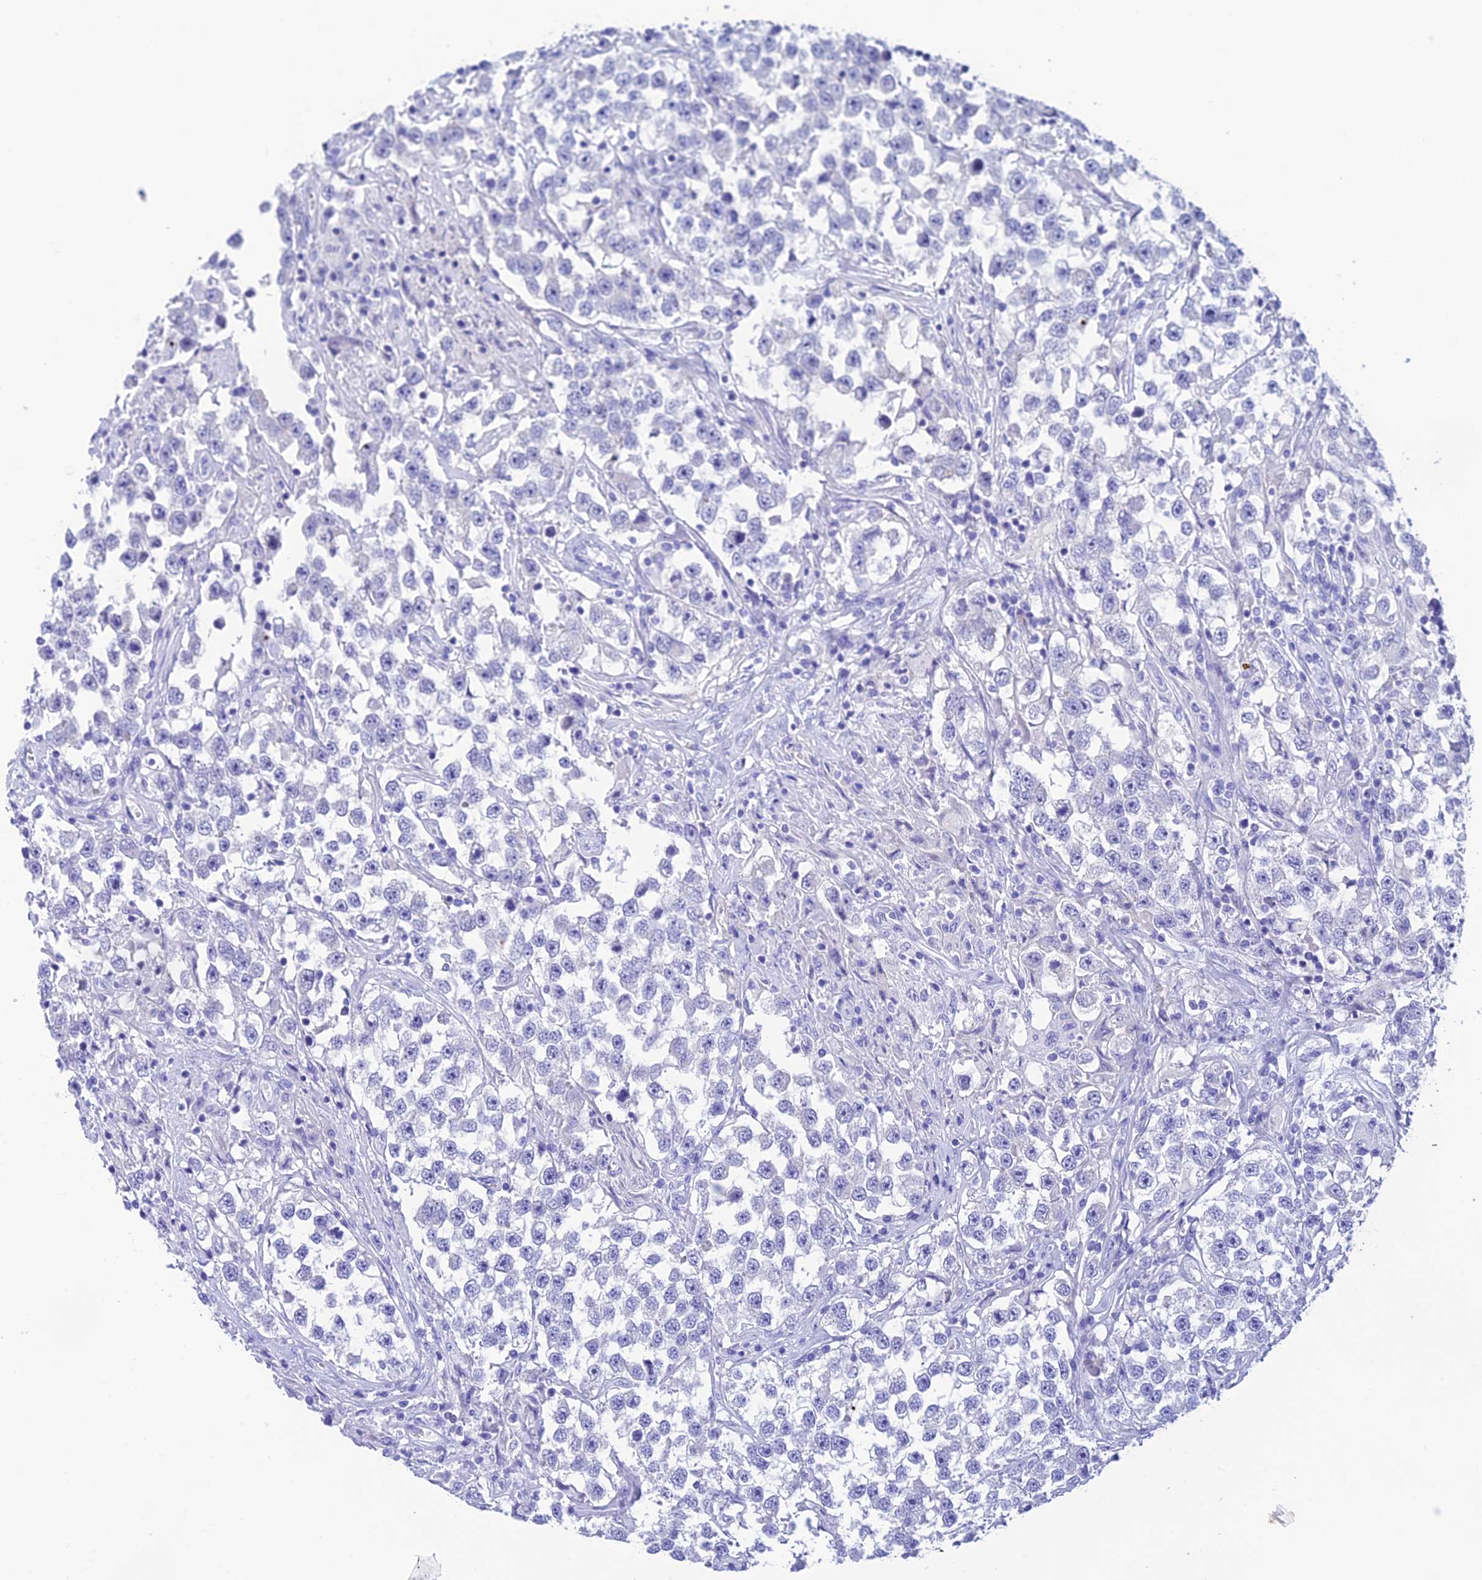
{"staining": {"intensity": "negative", "quantity": "none", "location": "none"}, "tissue": "testis cancer", "cell_type": "Tumor cells", "image_type": "cancer", "snomed": [{"axis": "morphology", "description": "Seminoma, NOS"}, {"axis": "topography", "description": "Testis"}], "caption": "A histopathology image of testis seminoma stained for a protein exhibits no brown staining in tumor cells.", "gene": "KDELR3", "patient": {"sex": "male", "age": 46}}